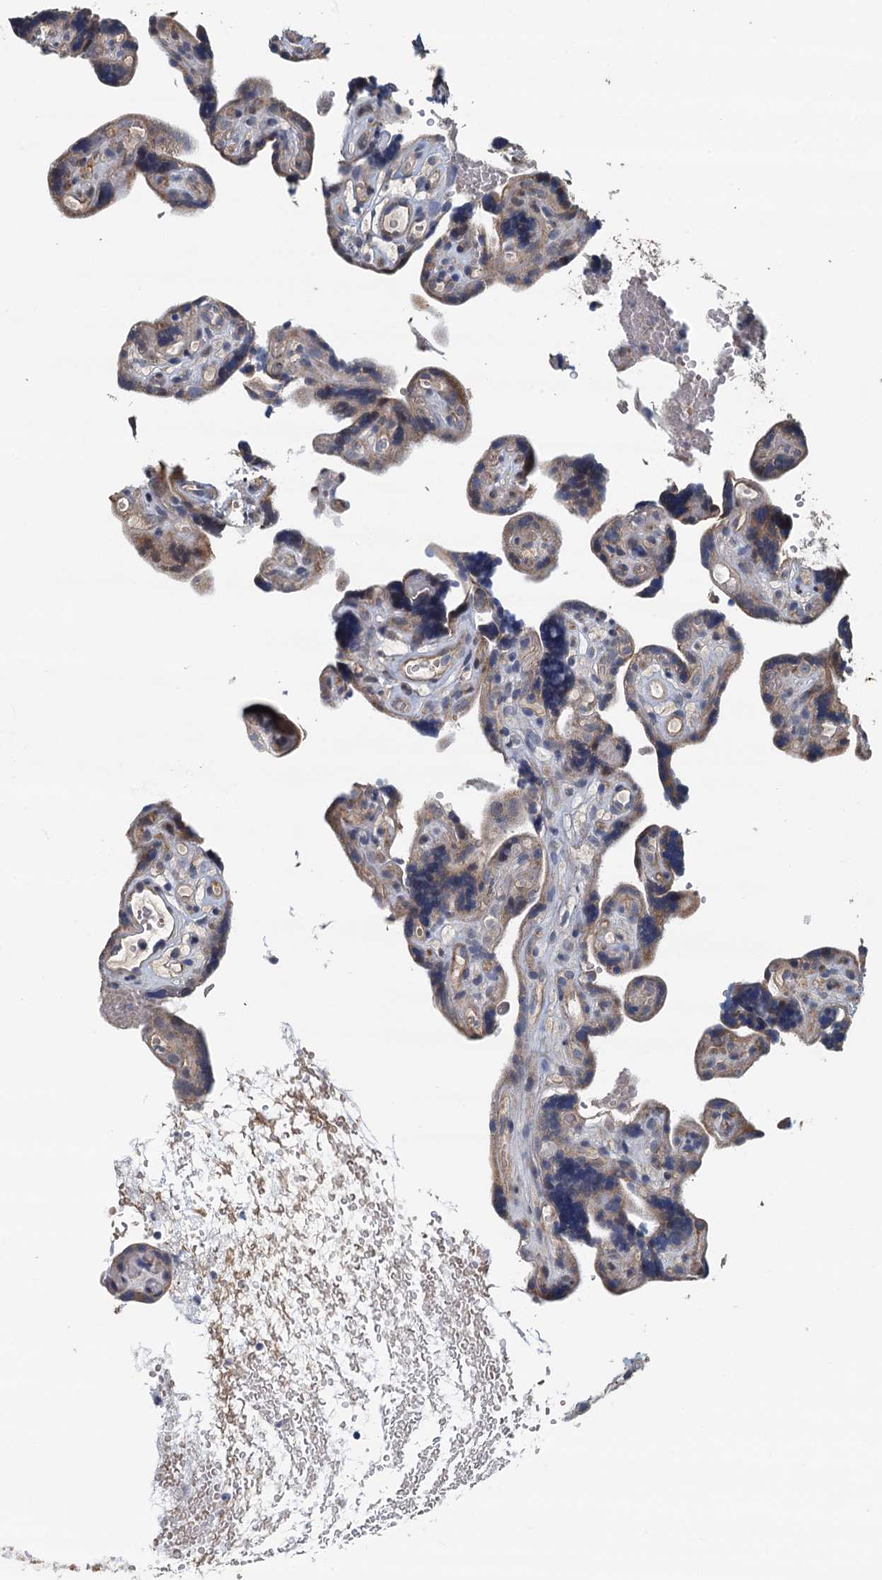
{"staining": {"intensity": "weak", "quantity": "<25%", "location": "cytoplasmic/membranous"}, "tissue": "placenta", "cell_type": "Decidual cells", "image_type": "normal", "snomed": [{"axis": "morphology", "description": "Normal tissue, NOS"}, {"axis": "topography", "description": "Placenta"}], "caption": "Immunohistochemistry (IHC) histopathology image of unremarkable placenta: human placenta stained with DAB (3,3'-diaminobenzidine) demonstrates no significant protein expression in decidual cells.", "gene": "AGRN", "patient": {"sex": "female", "age": 30}}